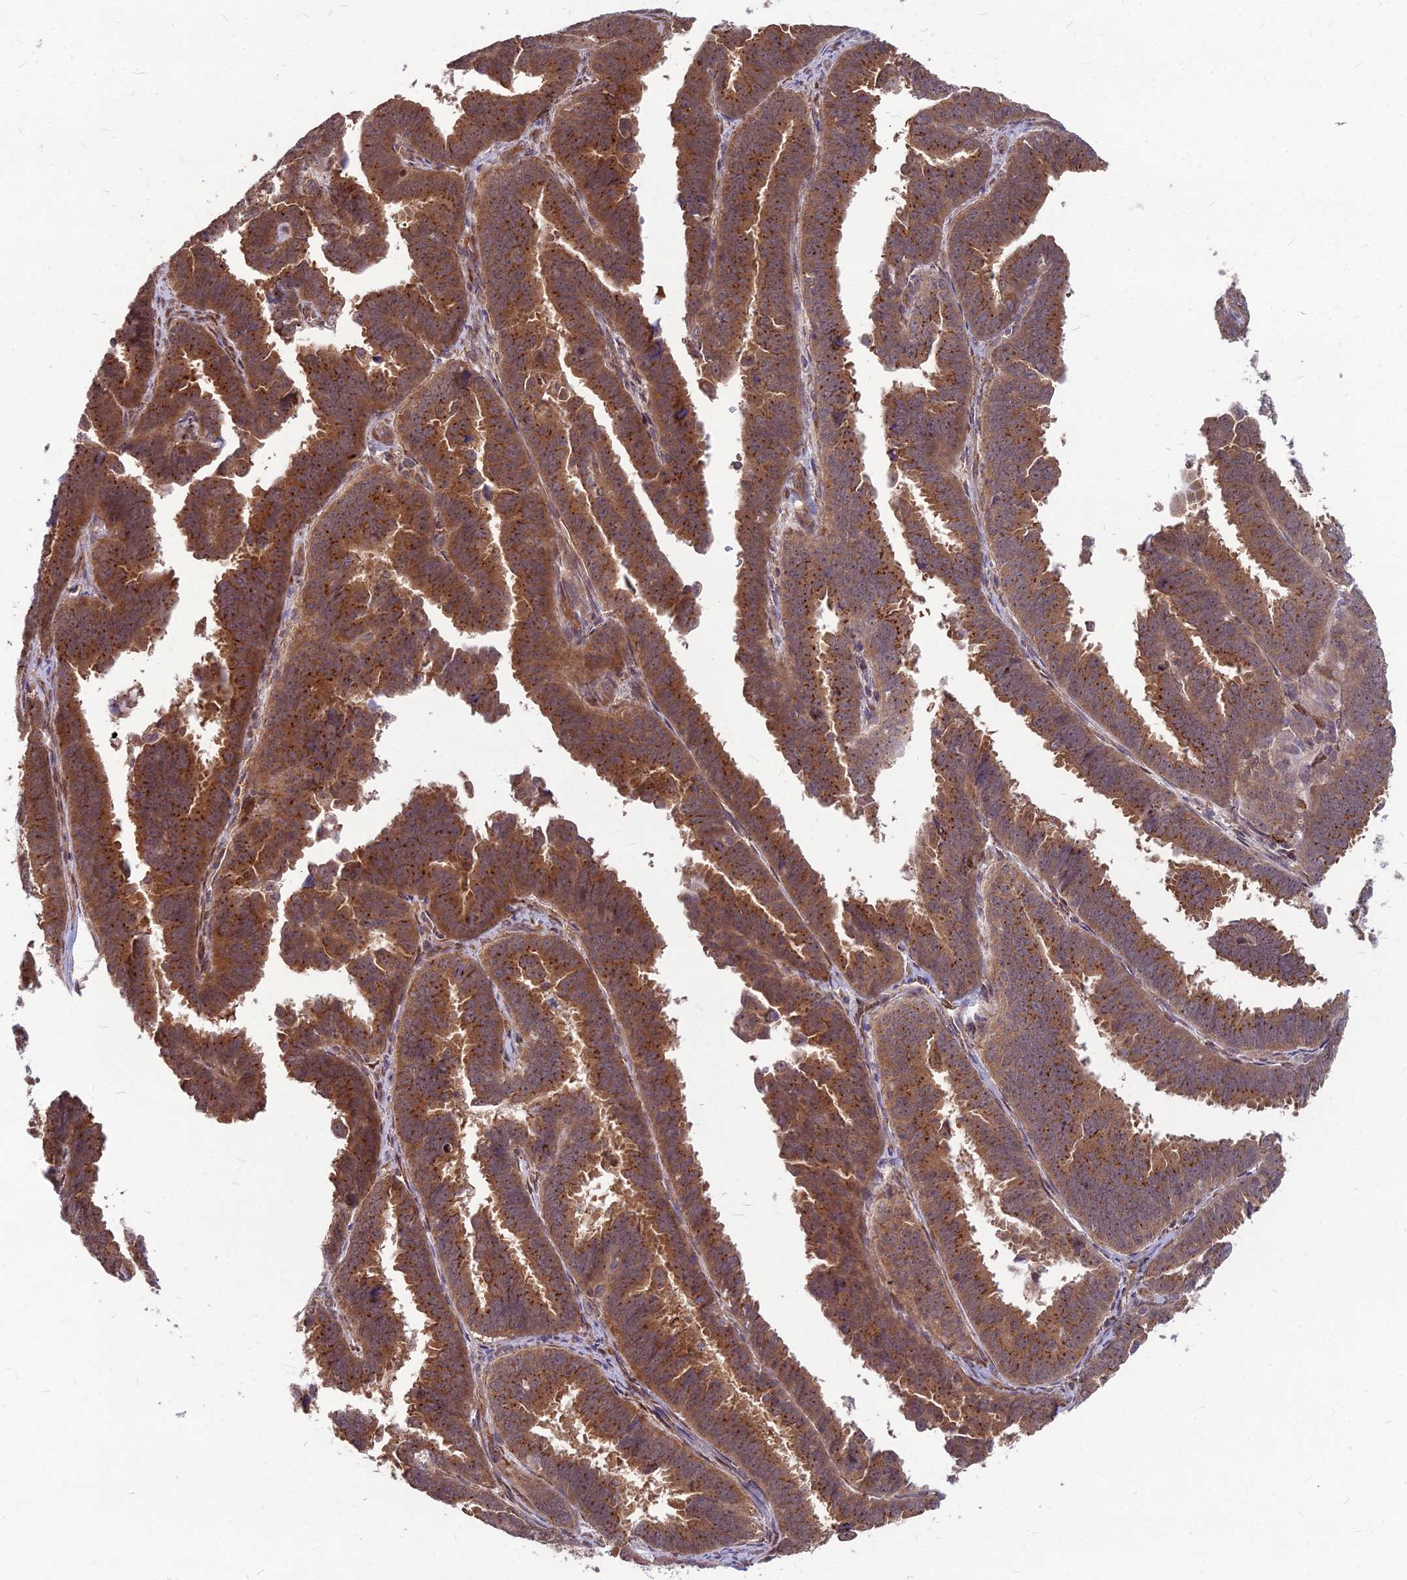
{"staining": {"intensity": "strong", "quantity": ">75%", "location": "cytoplasmic/membranous"}, "tissue": "endometrial cancer", "cell_type": "Tumor cells", "image_type": "cancer", "snomed": [{"axis": "morphology", "description": "Adenocarcinoma, NOS"}, {"axis": "topography", "description": "Endometrium"}], "caption": "Human endometrial adenocarcinoma stained with a protein marker reveals strong staining in tumor cells.", "gene": "MFSD8", "patient": {"sex": "female", "age": 75}}